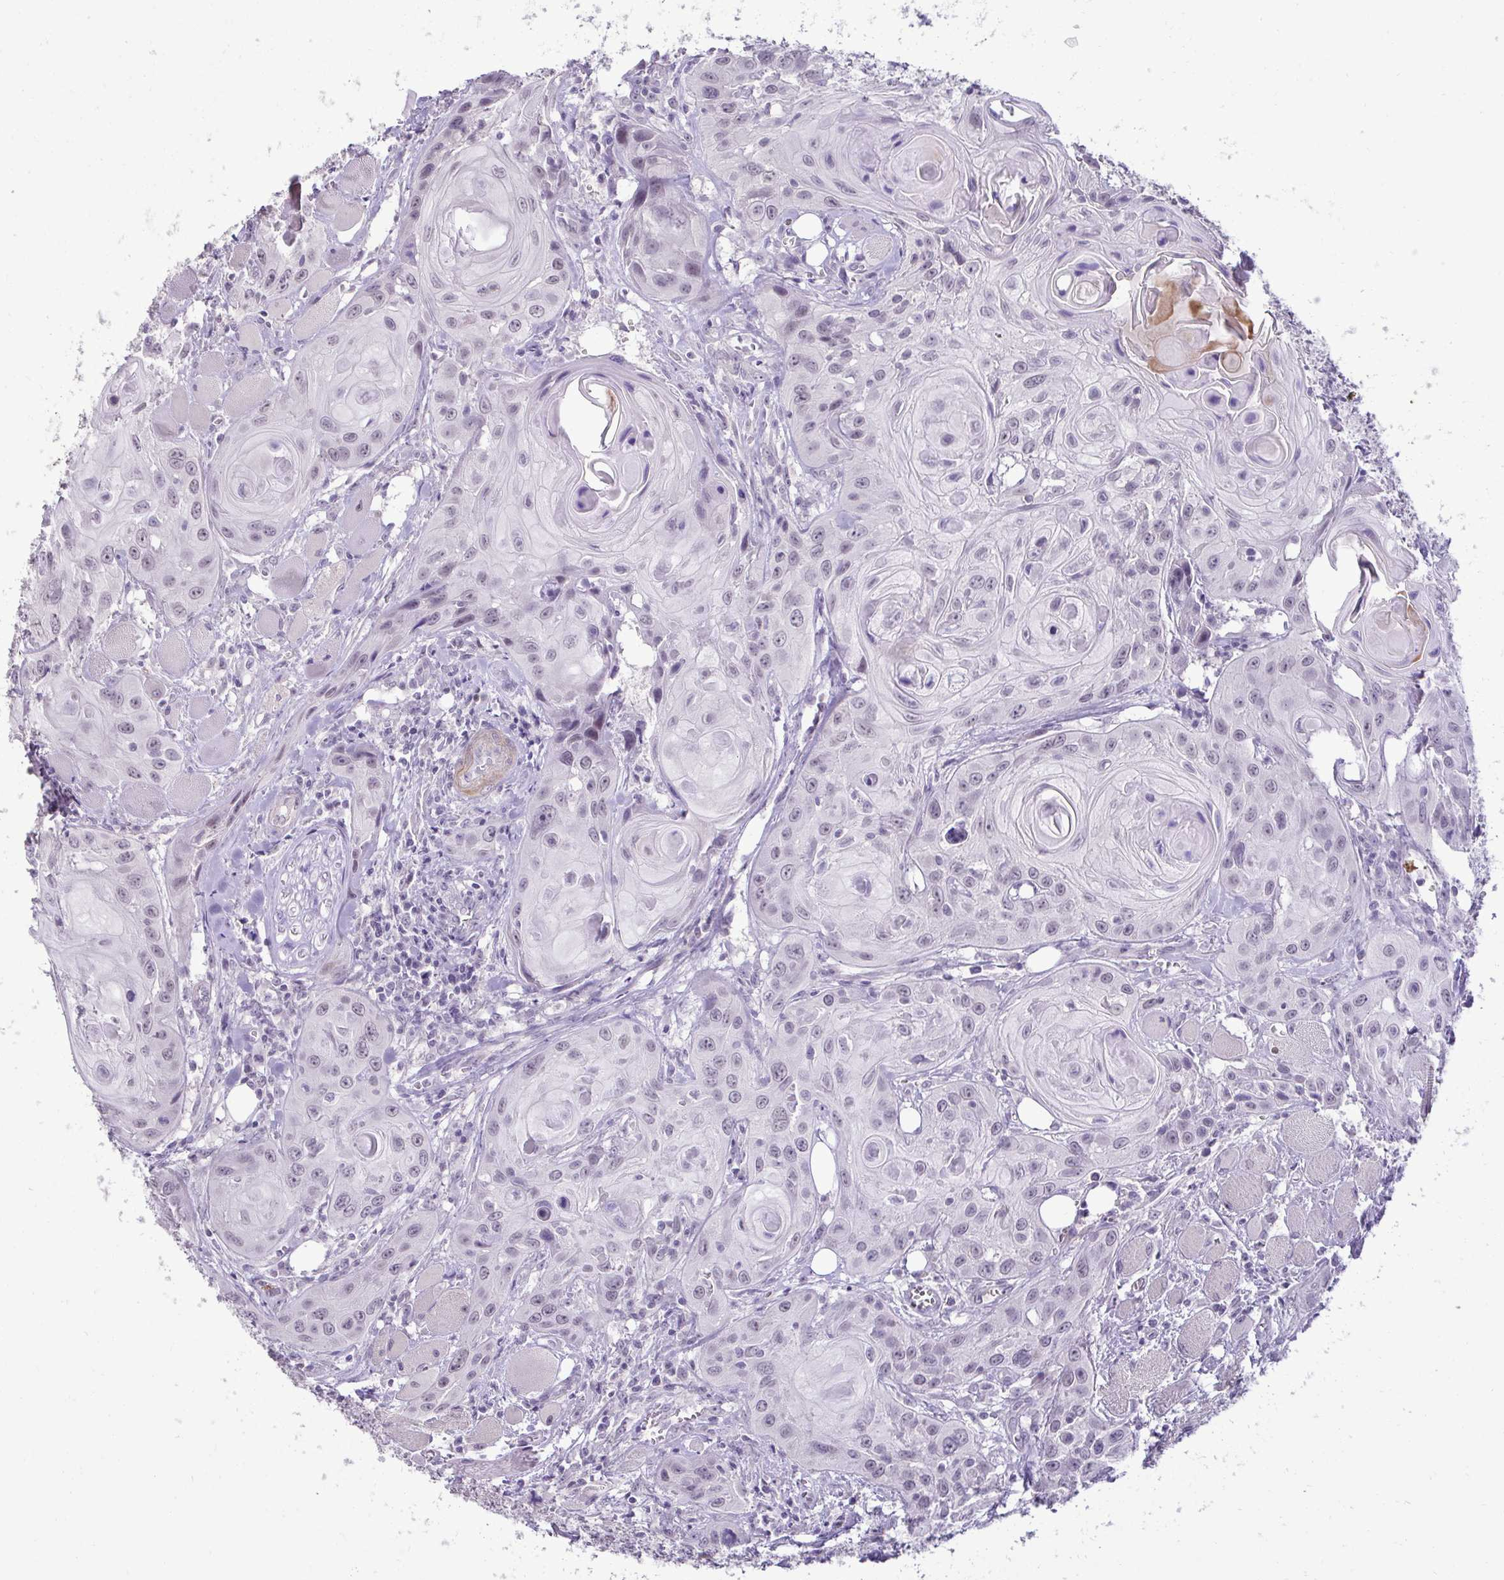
{"staining": {"intensity": "weak", "quantity": "25%-75%", "location": "nuclear"}, "tissue": "head and neck cancer", "cell_type": "Tumor cells", "image_type": "cancer", "snomed": [{"axis": "morphology", "description": "Squamous cell carcinoma, NOS"}, {"axis": "topography", "description": "Oral tissue"}, {"axis": "topography", "description": "Head-Neck"}], "caption": "Human head and neck cancer (squamous cell carcinoma) stained for a protein (brown) exhibits weak nuclear positive positivity in about 25%-75% of tumor cells.", "gene": "SLC30A3", "patient": {"sex": "male", "age": 58}}